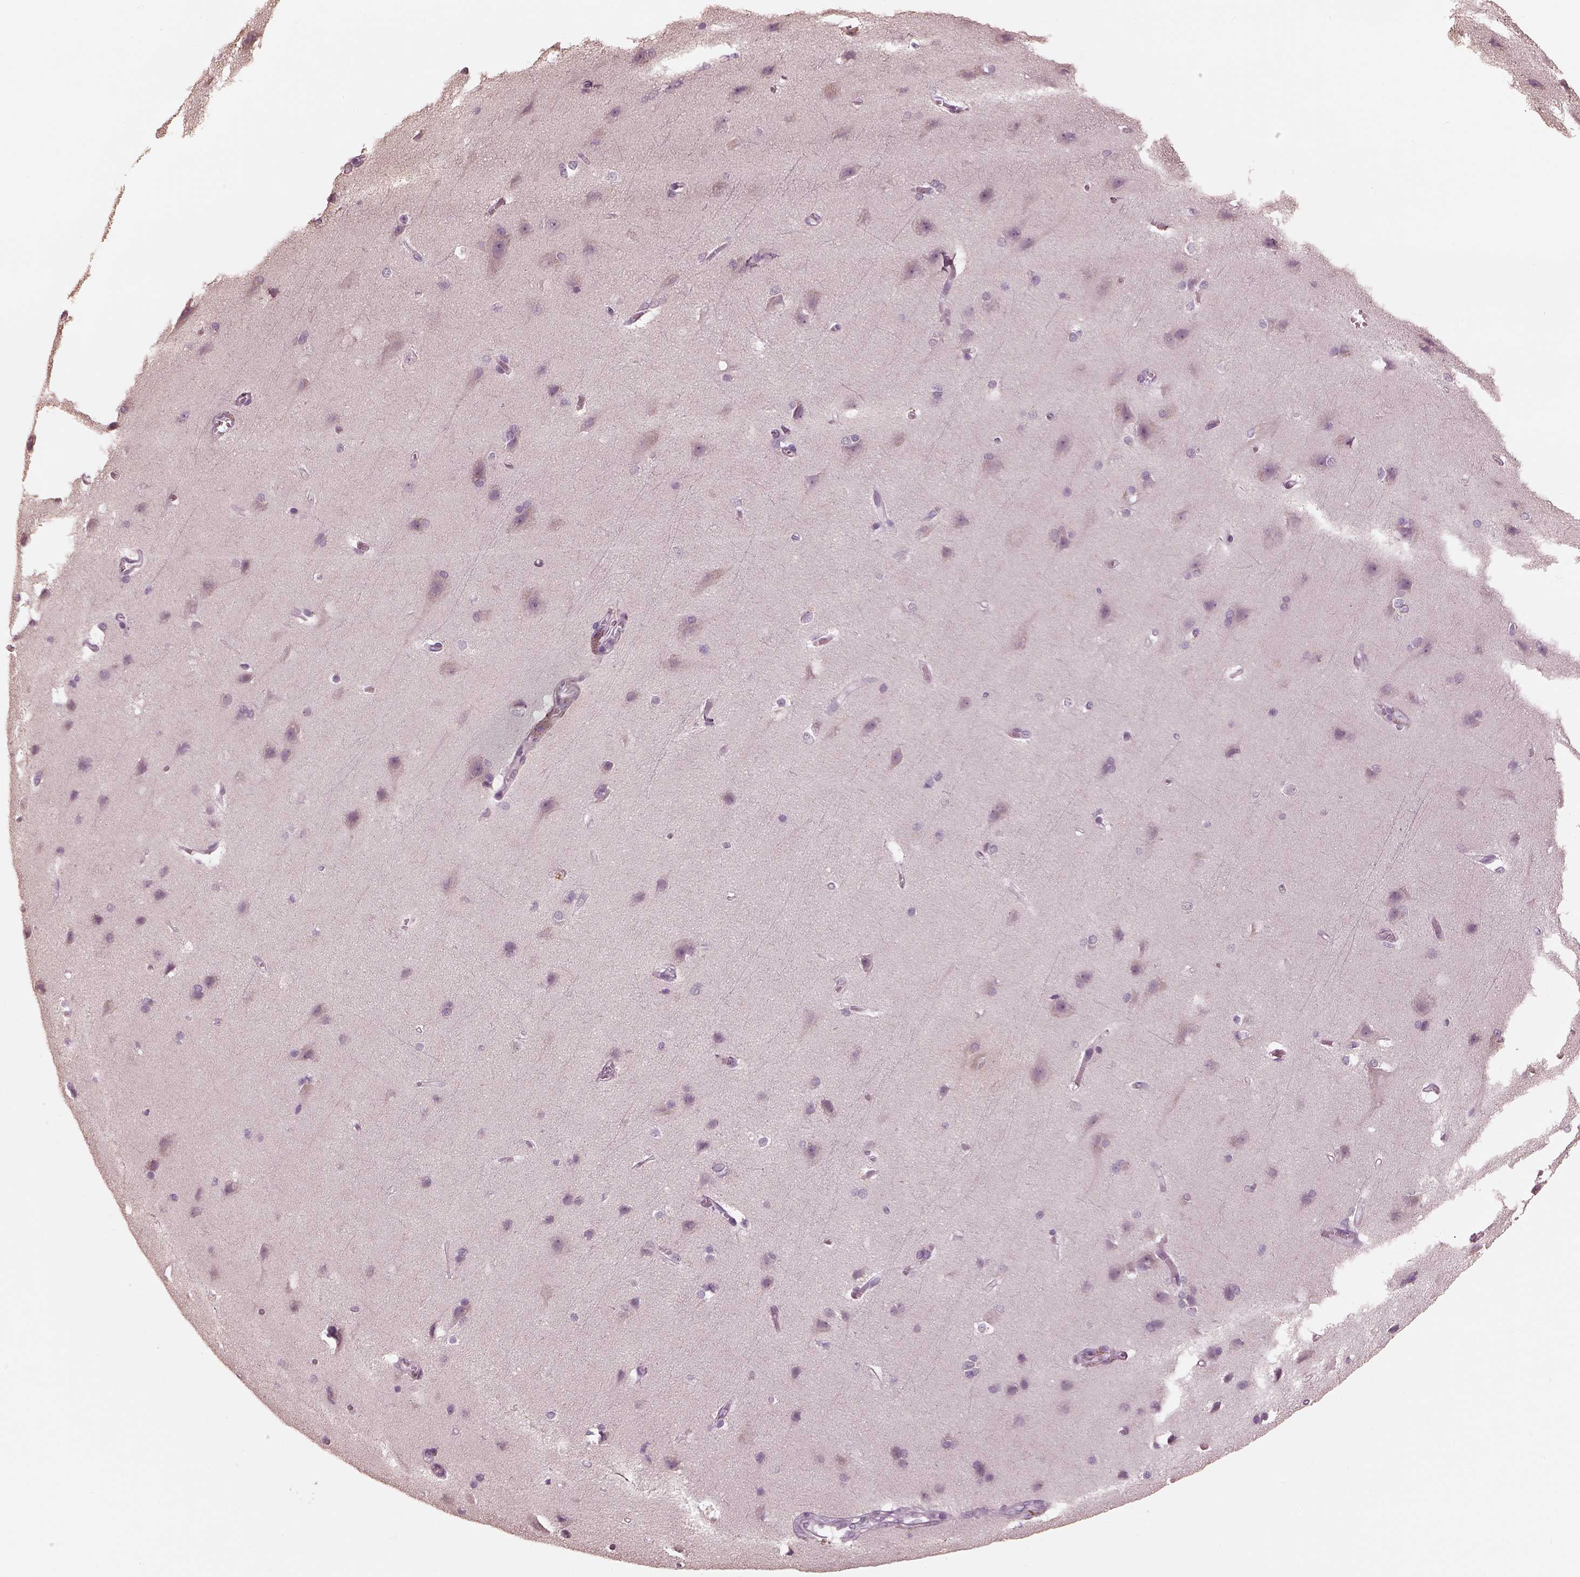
{"staining": {"intensity": "negative", "quantity": "none", "location": "none"}, "tissue": "cerebral cortex", "cell_type": "Endothelial cells", "image_type": "normal", "snomed": [{"axis": "morphology", "description": "Normal tissue, NOS"}, {"axis": "topography", "description": "Cerebral cortex"}], "caption": "DAB immunohistochemical staining of unremarkable cerebral cortex displays no significant staining in endothelial cells. (IHC, brightfield microscopy, high magnification).", "gene": "OPTC", "patient": {"sex": "male", "age": 37}}